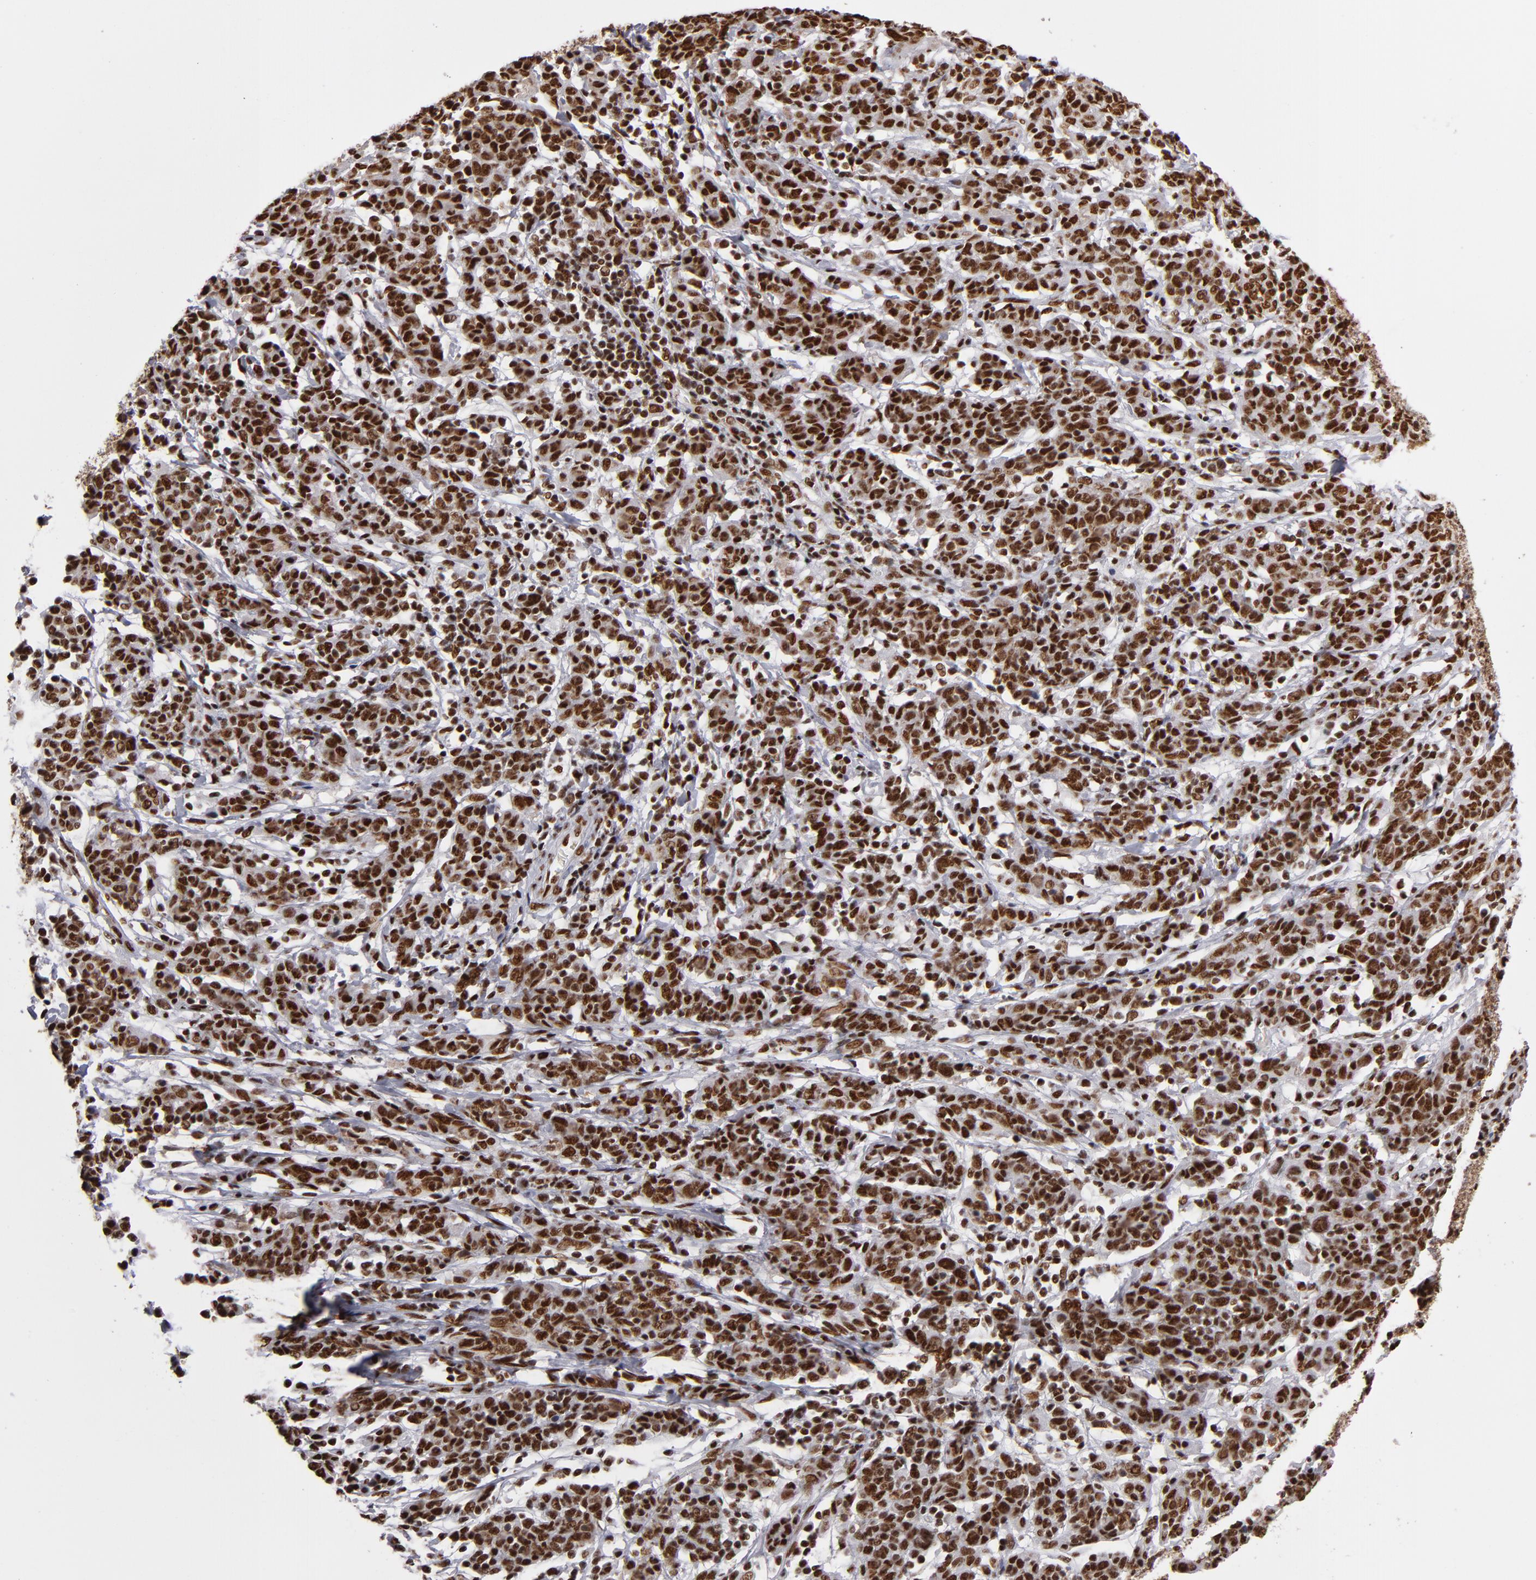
{"staining": {"intensity": "strong", "quantity": ">75%", "location": "nuclear"}, "tissue": "cervical cancer", "cell_type": "Tumor cells", "image_type": "cancer", "snomed": [{"axis": "morphology", "description": "Normal tissue, NOS"}, {"axis": "morphology", "description": "Squamous cell carcinoma, NOS"}, {"axis": "topography", "description": "Cervix"}], "caption": "A photomicrograph showing strong nuclear staining in about >75% of tumor cells in cervical cancer (squamous cell carcinoma), as visualized by brown immunohistochemical staining.", "gene": "MRE11", "patient": {"sex": "female", "age": 67}}